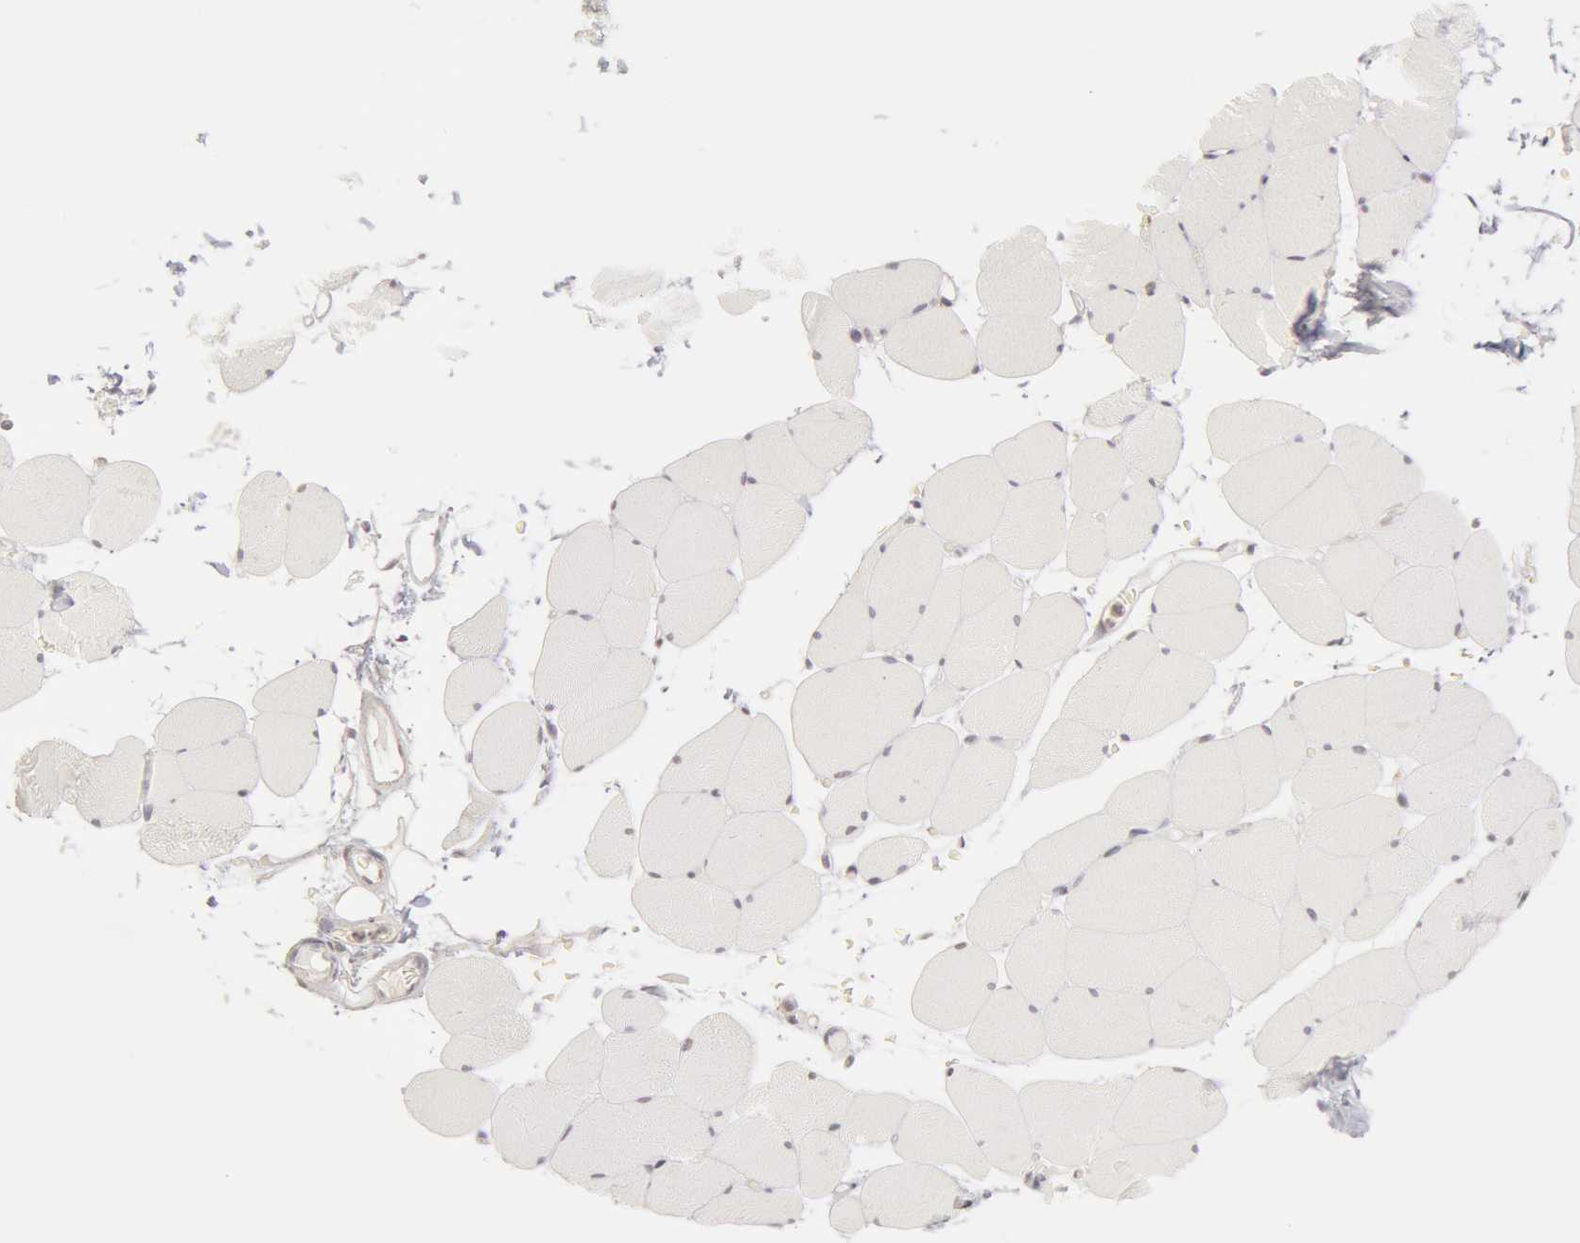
{"staining": {"intensity": "negative", "quantity": "none", "location": "none"}, "tissue": "skeletal muscle", "cell_type": "Myocytes", "image_type": "normal", "snomed": [{"axis": "morphology", "description": "Normal tissue, NOS"}, {"axis": "topography", "description": "Skeletal muscle"}, {"axis": "topography", "description": "Parathyroid gland"}], "caption": "Immunohistochemistry histopathology image of normal skeletal muscle: human skeletal muscle stained with DAB displays no significant protein staining in myocytes. The staining was performed using DAB to visualize the protein expression in brown, while the nuclei were stained in blue with hematoxylin (Magnification: 20x).", "gene": "ADAM10", "patient": {"sex": "female", "age": 37}}